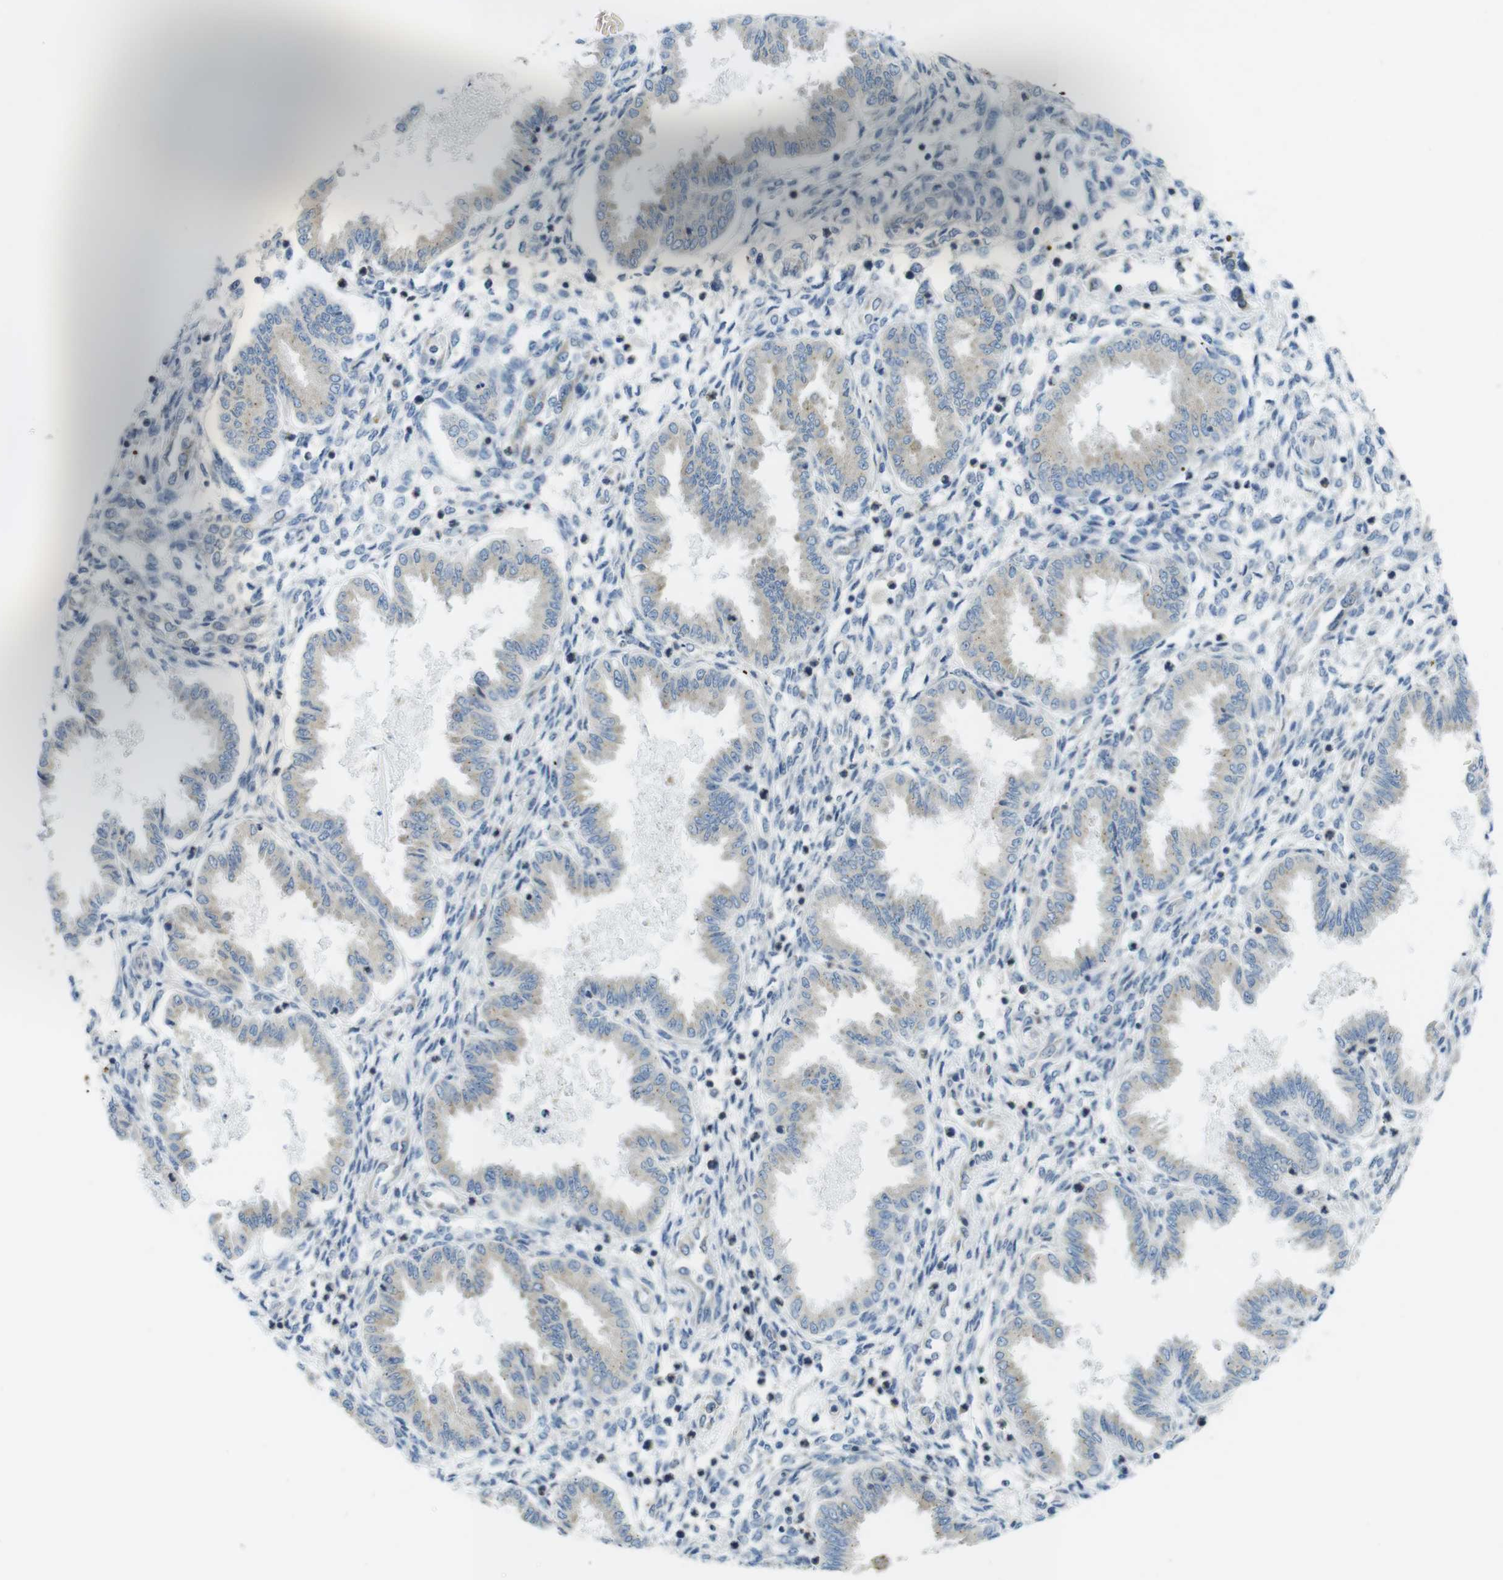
{"staining": {"intensity": "negative", "quantity": "none", "location": "none"}, "tissue": "endometrium", "cell_type": "Cells in endometrial stroma", "image_type": "normal", "snomed": [{"axis": "morphology", "description": "Normal tissue, NOS"}, {"axis": "topography", "description": "Endometrium"}], "caption": "This is an IHC micrograph of unremarkable endometrium. There is no expression in cells in endometrial stroma.", "gene": "CLPTM1L", "patient": {"sex": "female", "age": 33}}